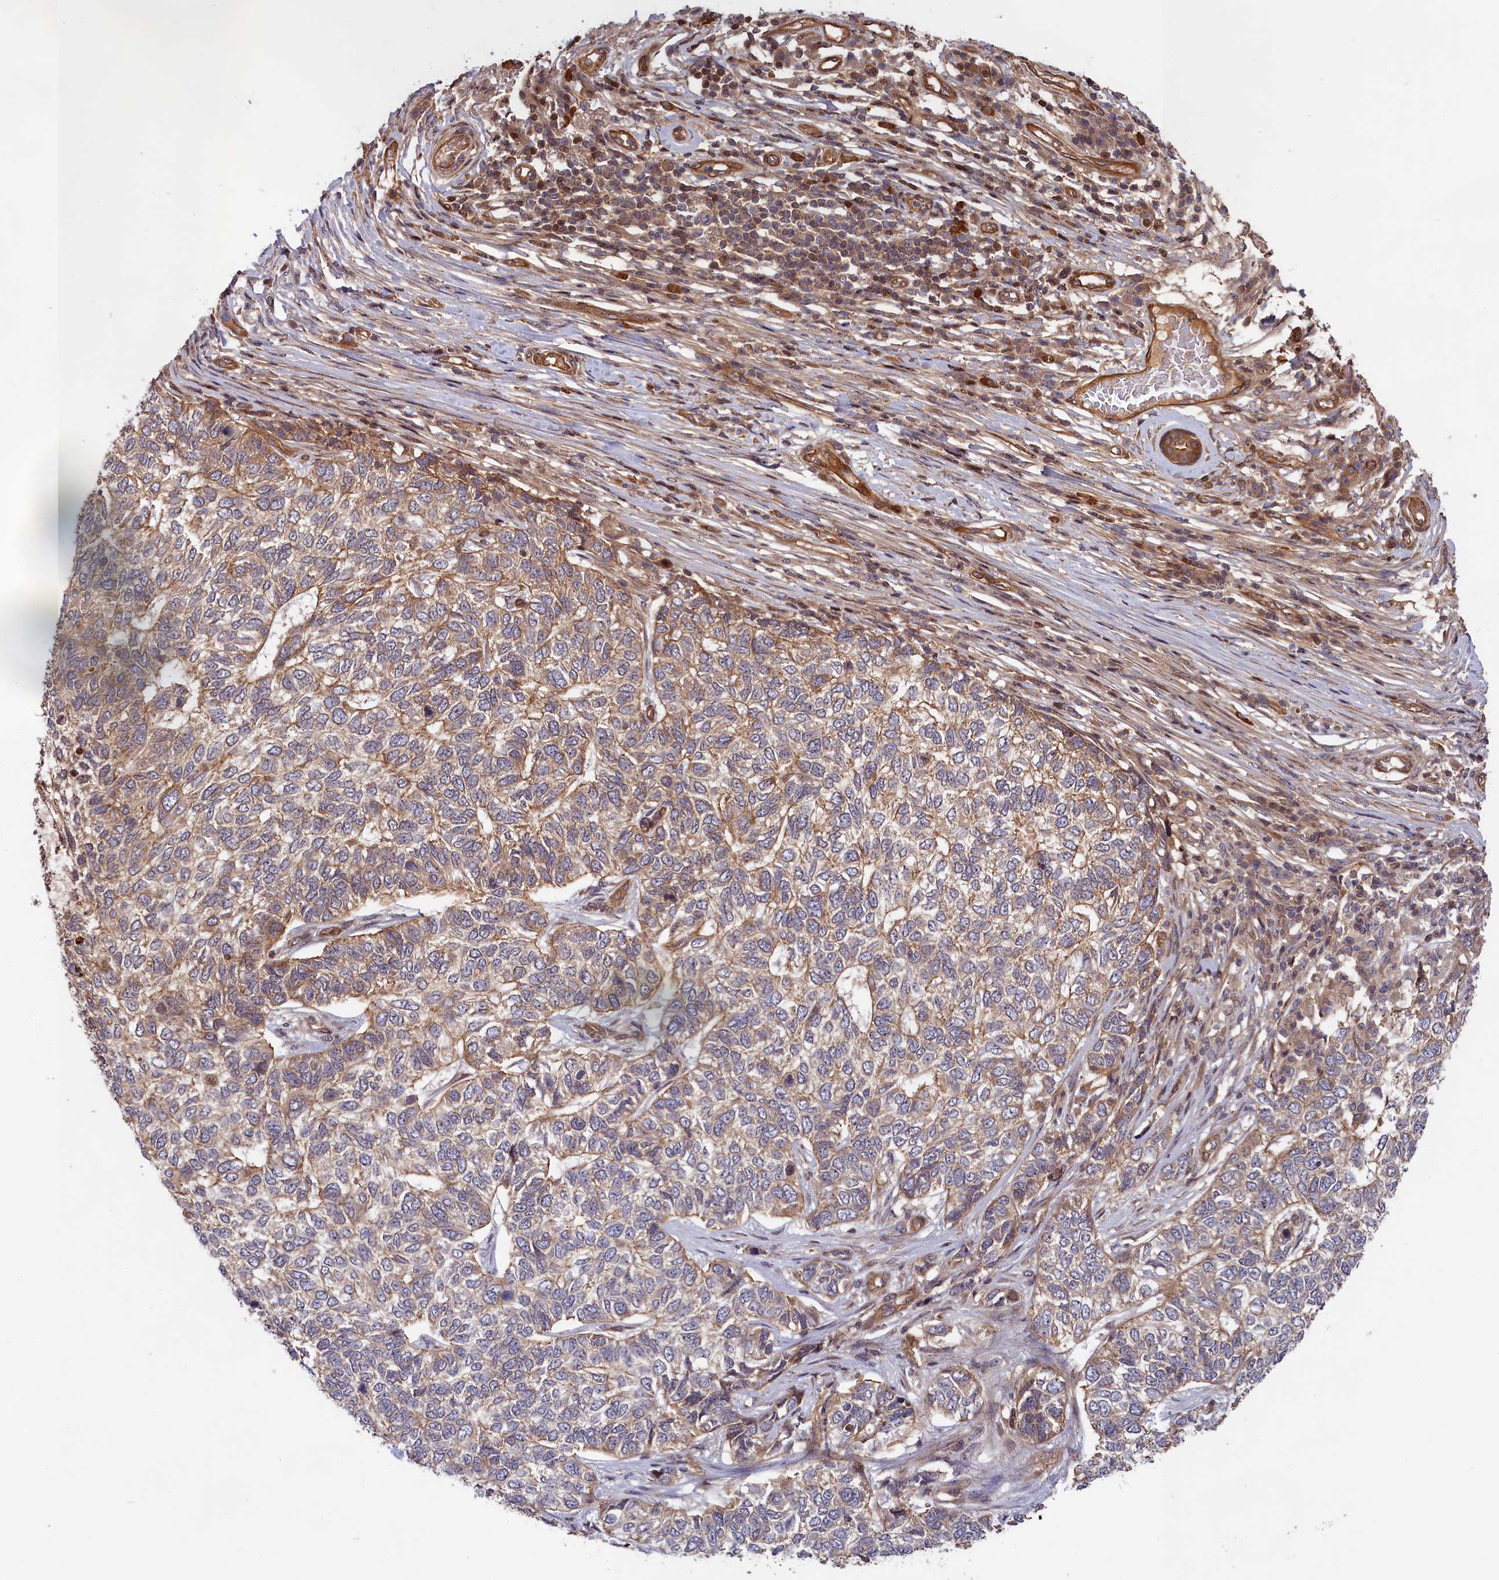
{"staining": {"intensity": "weak", "quantity": "<25%", "location": "cytoplasmic/membranous"}, "tissue": "skin cancer", "cell_type": "Tumor cells", "image_type": "cancer", "snomed": [{"axis": "morphology", "description": "Basal cell carcinoma"}, {"axis": "topography", "description": "Skin"}], "caption": "Skin basal cell carcinoma was stained to show a protein in brown. There is no significant positivity in tumor cells.", "gene": "CEP44", "patient": {"sex": "female", "age": 65}}